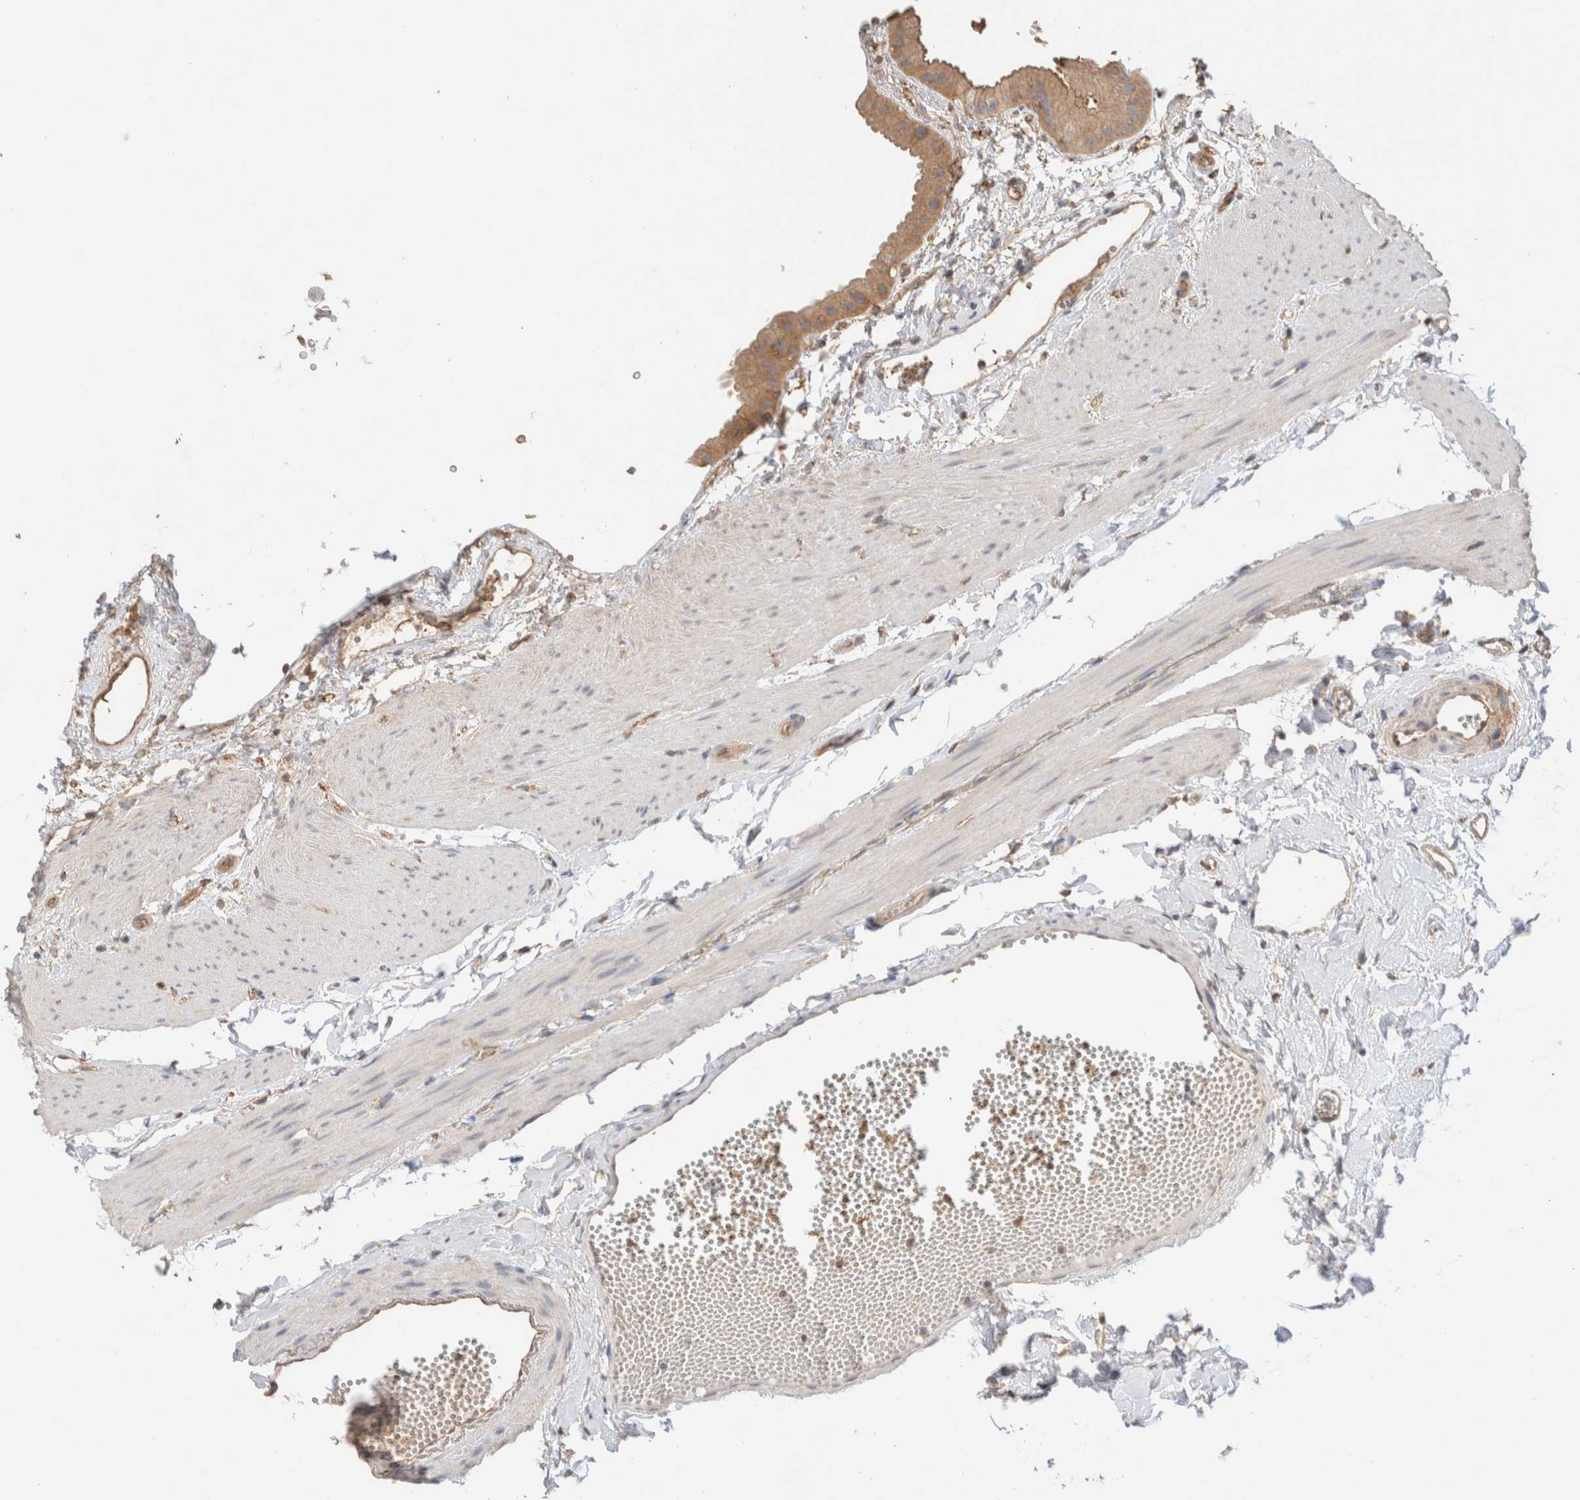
{"staining": {"intensity": "moderate", "quantity": ">75%", "location": "cytoplasmic/membranous"}, "tissue": "gallbladder", "cell_type": "Glandular cells", "image_type": "normal", "snomed": [{"axis": "morphology", "description": "Normal tissue, NOS"}, {"axis": "topography", "description": "Gallbladder"}], "caption": "Gallbladder stained with DAB IHC demonstrates medium levels of moderate cytoplasmic/membranous expression in about >75% of glandular cells.", "gene": "CFAP418", "patient": {"sex": "female", "age": 64}}